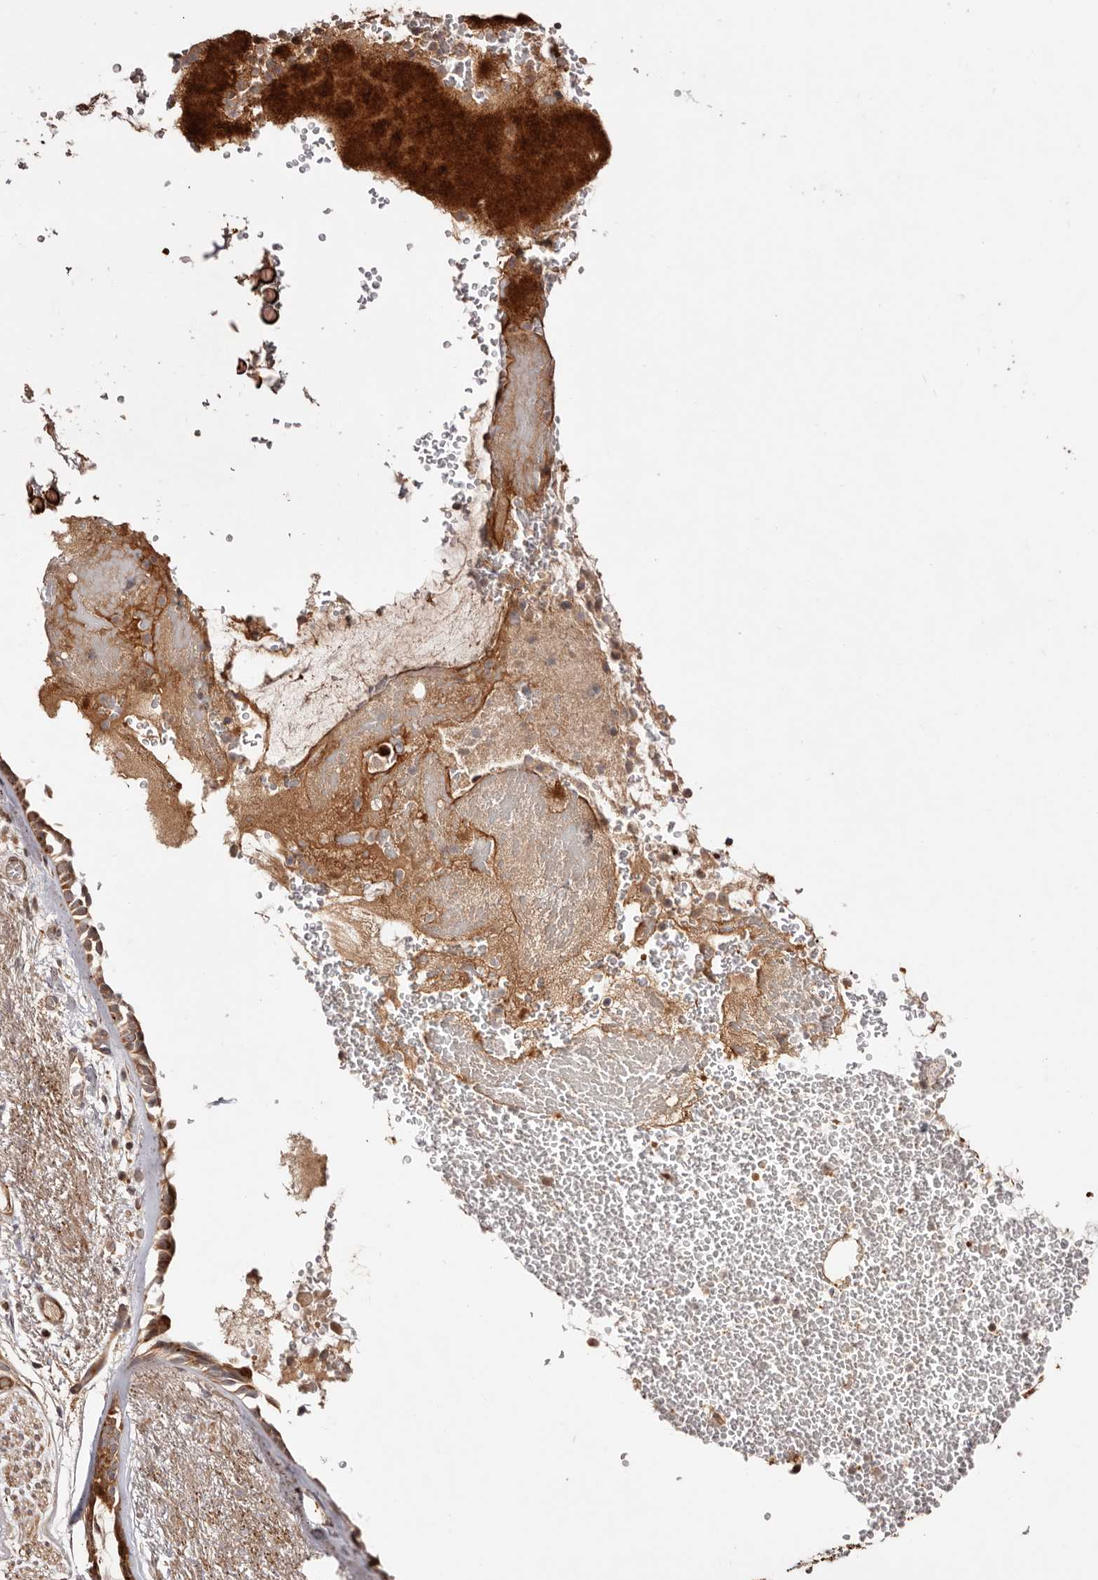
{"staining": {"intensity": "moderate", "quantity": ">75%", "location": "cytoplasmic/membranous"}, "tissue": "bronchus", "cell_type": "Respiratory epithelial cells", "image_type": "normal", "snomed": [{"axis": "morphology", "description": "Normal tissue, NOS"}, {"axis": "morphology", "description": "Squamous cell carcinoma, NOS"}, {"axis": "topography", "description": "Lymph node"}, {"axis": "topography", "description": "Bronchus"}, {"axis": "topography", "description": "Lung"}], "caption": "A high-resolution photomicrograph shows IHC staining of unremarkable bronchus, which exhibits moderate cytoplasmic/membranous expression in approximately >75% of respiratory epithelial cells. The staining was performed using DAB to visualize the protein expression in brown, while the nuclei were stained in blue with hematoxylin (Magnification: 20x).", "gene": "PTPN22", "patient": {"sex": "male", "age": 66}}